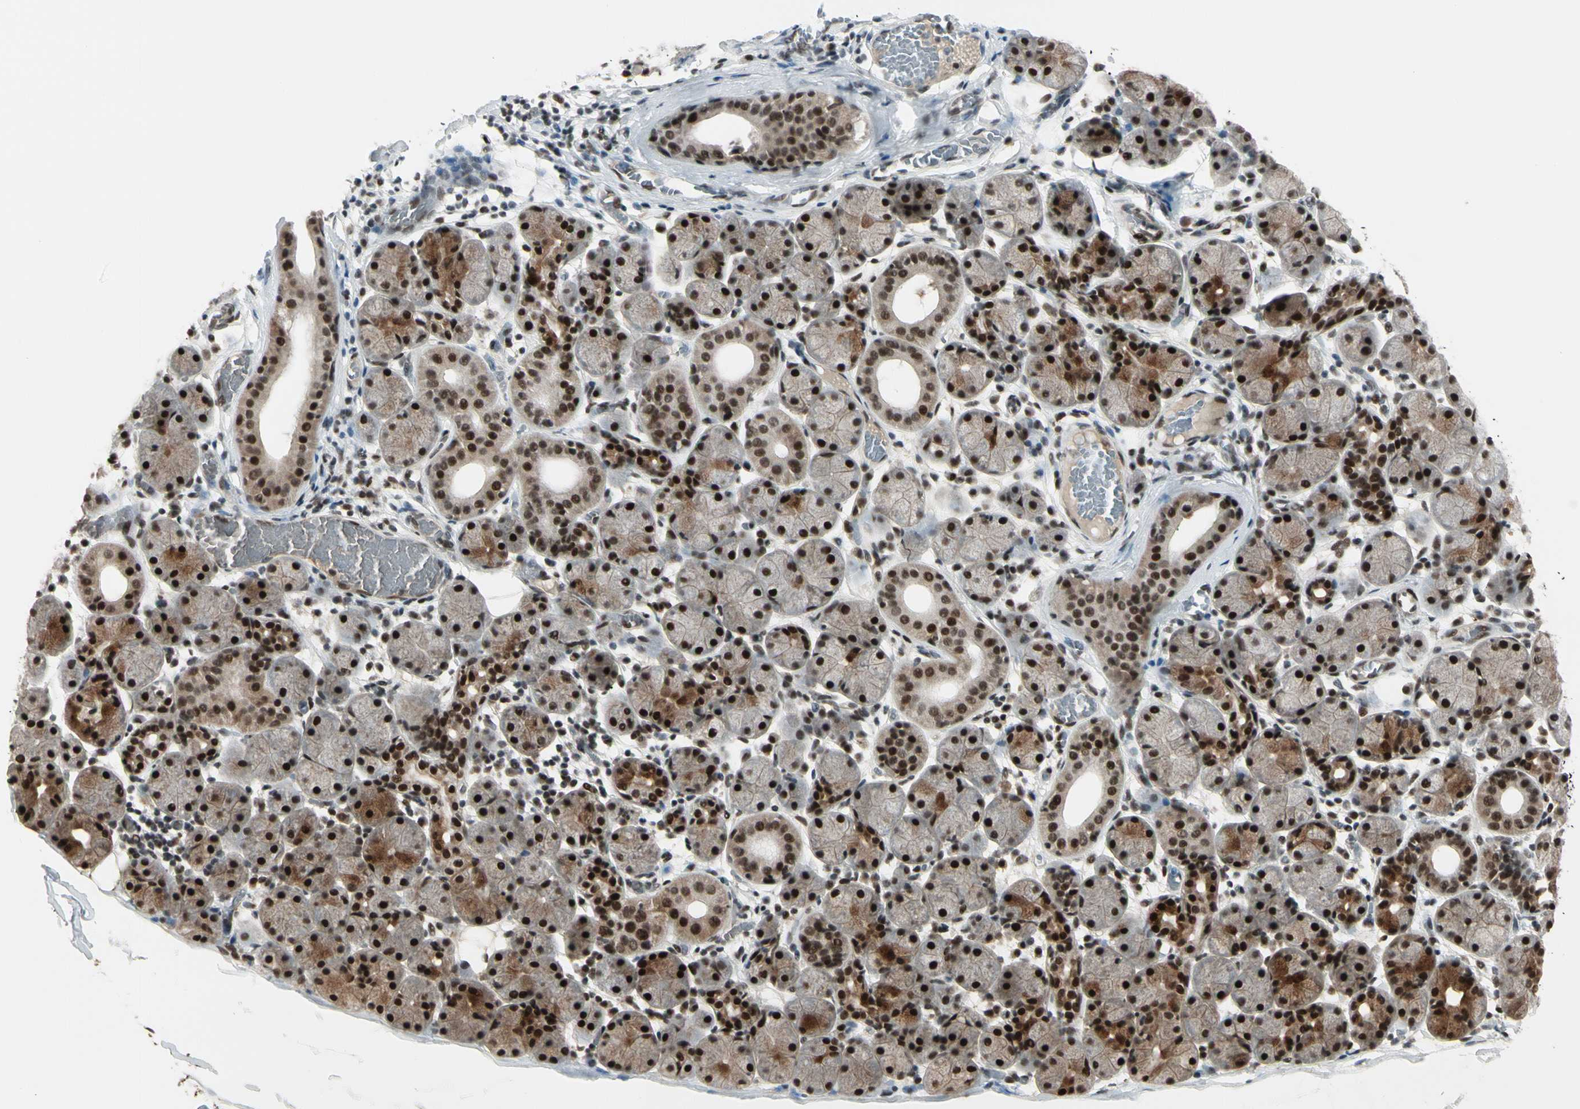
{"staining": {"intensity": "strong", "quantity": ">75%", "location": "nuclear"}, "tissue": "salivary gland", "cell_type": "Glandular cells", "image_type": "normal", "snomed": [{"axis": "morphology", "description": "Normal tissue, NOS"}, {"axis": "topography", "description": "Salivary gland"}], "caption": "Immunohistochemistry photomicrograph of unremarkable salivary gland: human salivary gland stained using immunohistochemistry shows high levels of strong protein expression localized specifically in the nuclear of glandular cells, appearing as a nuclear brown color.", "gene": "CHAMP1", "patient": {"sex": "female", "age": 24}}